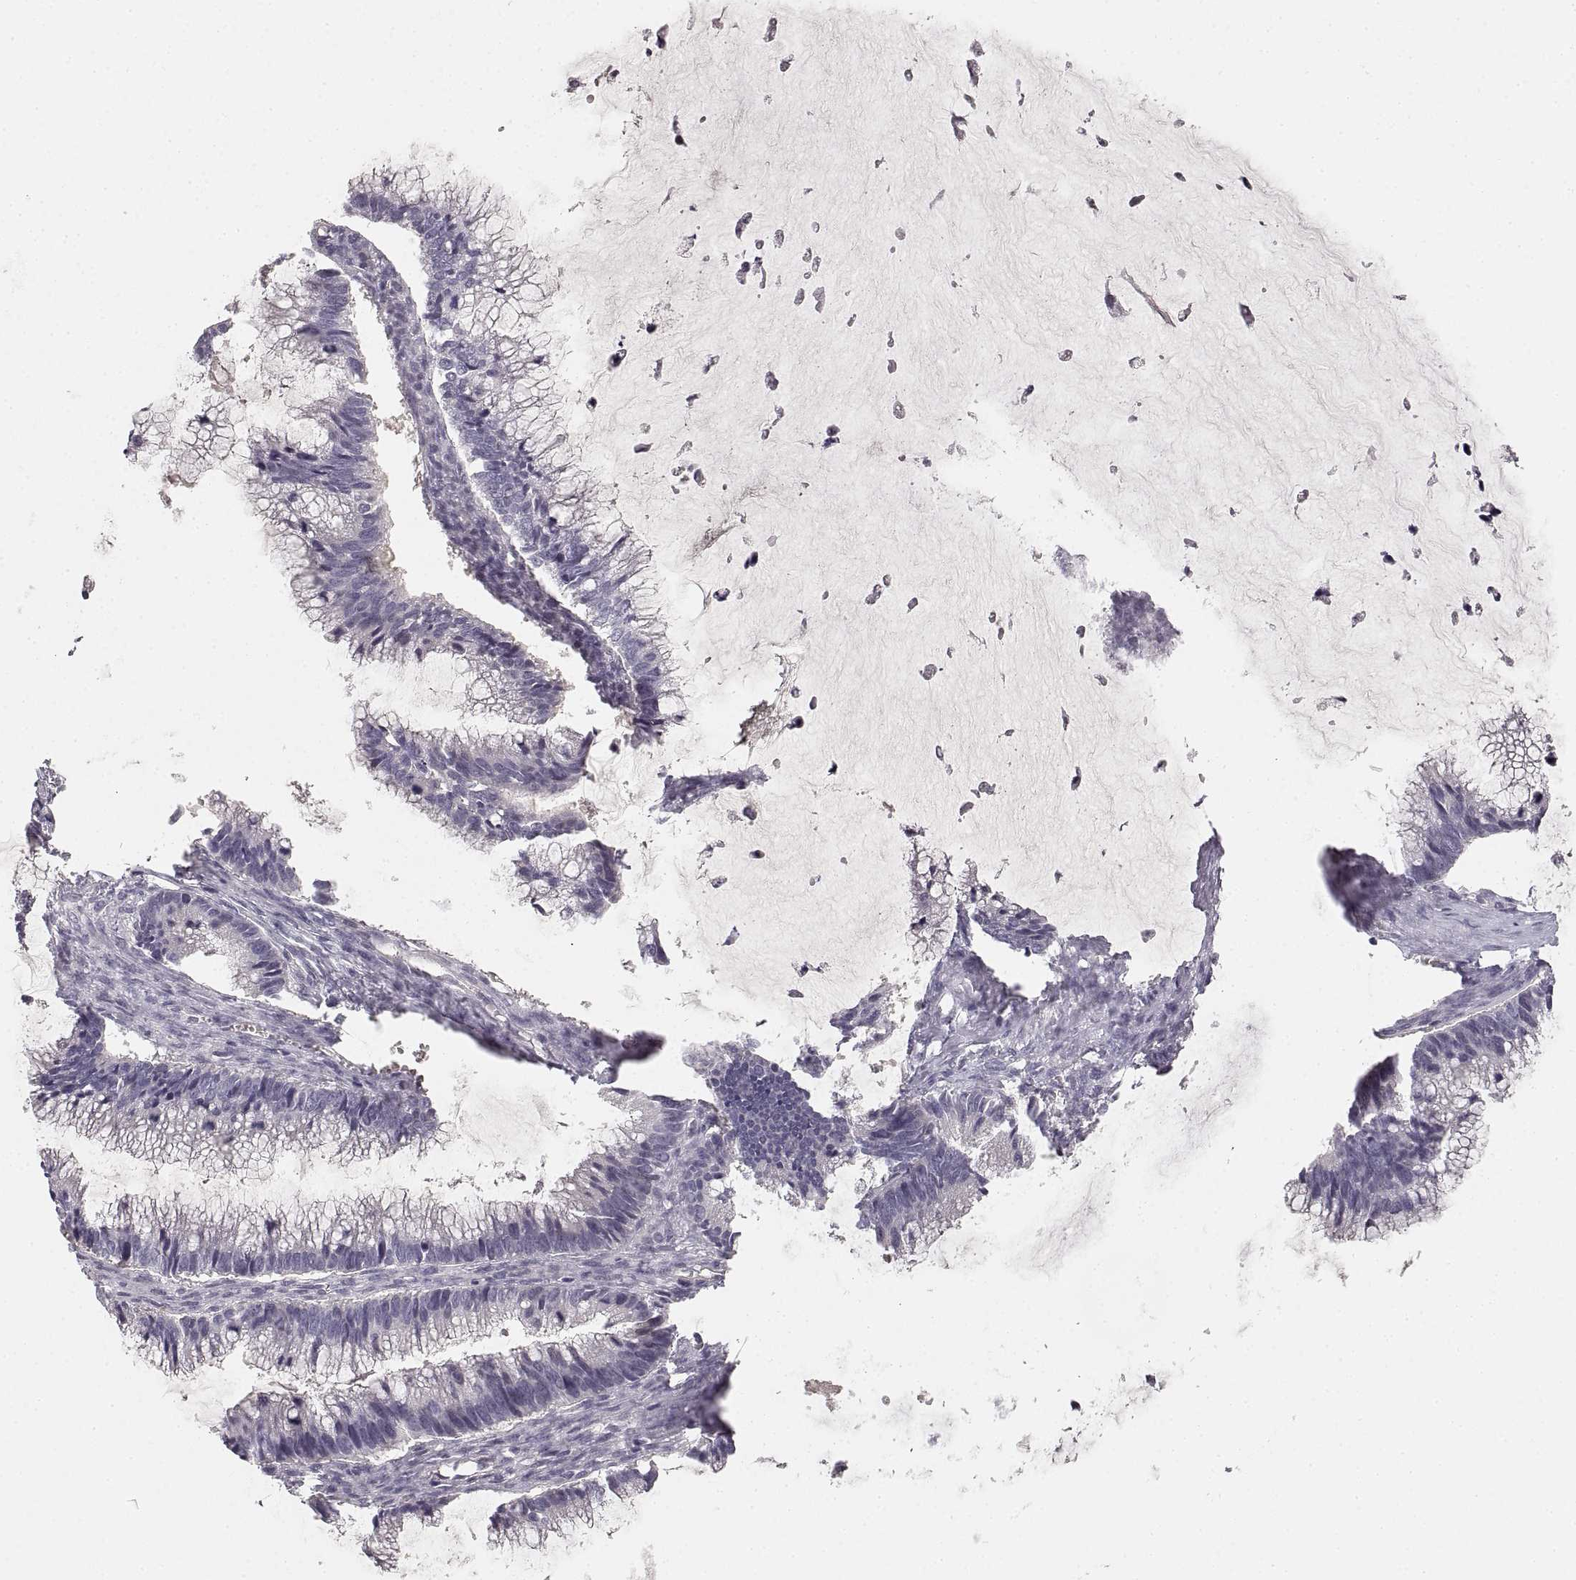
{"staining": {"intensity": "negative", "quantity": "none", "location": "none"}, "tissue": "ovarian cancer", "cell_type": "Tumor cells", "image_type": "cancer", "snomed": [{"axis": "morphology", "description": "Cystadenocarcinoma, mucinous, NOS"}, {"axis": "topography", "description": "Ovary"}], "caption": "DAB (3,3'-diaminobenzidine) immunohistochemical staining of human ovarian cancer (mucinous cystadenocarcinoma) demonstrates no significant expression in tumor cells.", "gene": "RUNDC3A", "patient": {"sex": "female", "age": 38}}